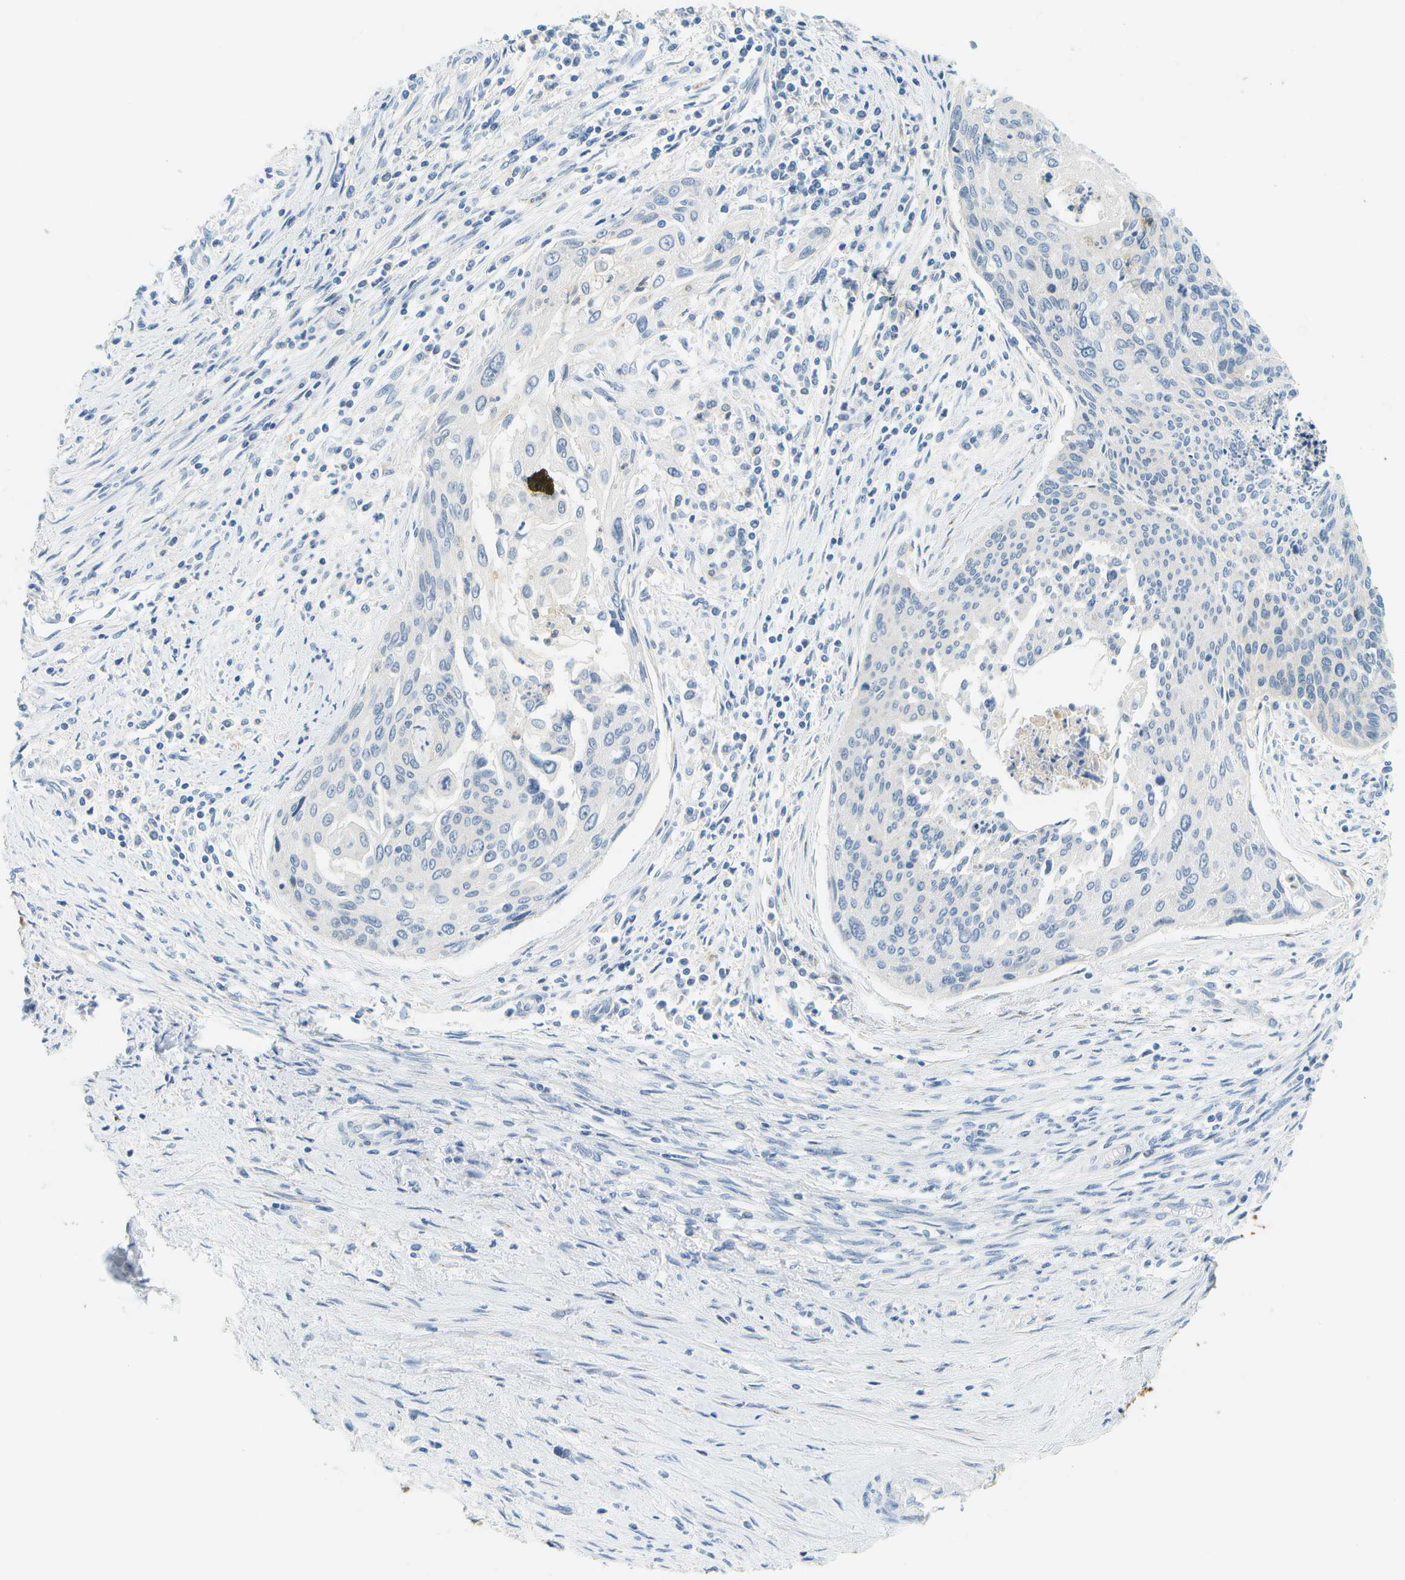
{"staining": {"intensity": "weak", "quantity": "<25%", "location": "cytoplasmic/membranous"}, "tissue": "cervical cancer", "cell_type": "Tumor cells", "image_type": "cancer", "snomed": [{"axis": "morphology", "description": "Squamous cell carcinoma, NOS"}, {"axis": "topography", "description": "Cervix"}], "caption": "Human squamous cell carcinoma (cervical) stained for a protein using immunohistochemistry shows no positivity in tumor cells.", "gene": "RASGRP2", "patient": {"sex": "female", "age": 55}}